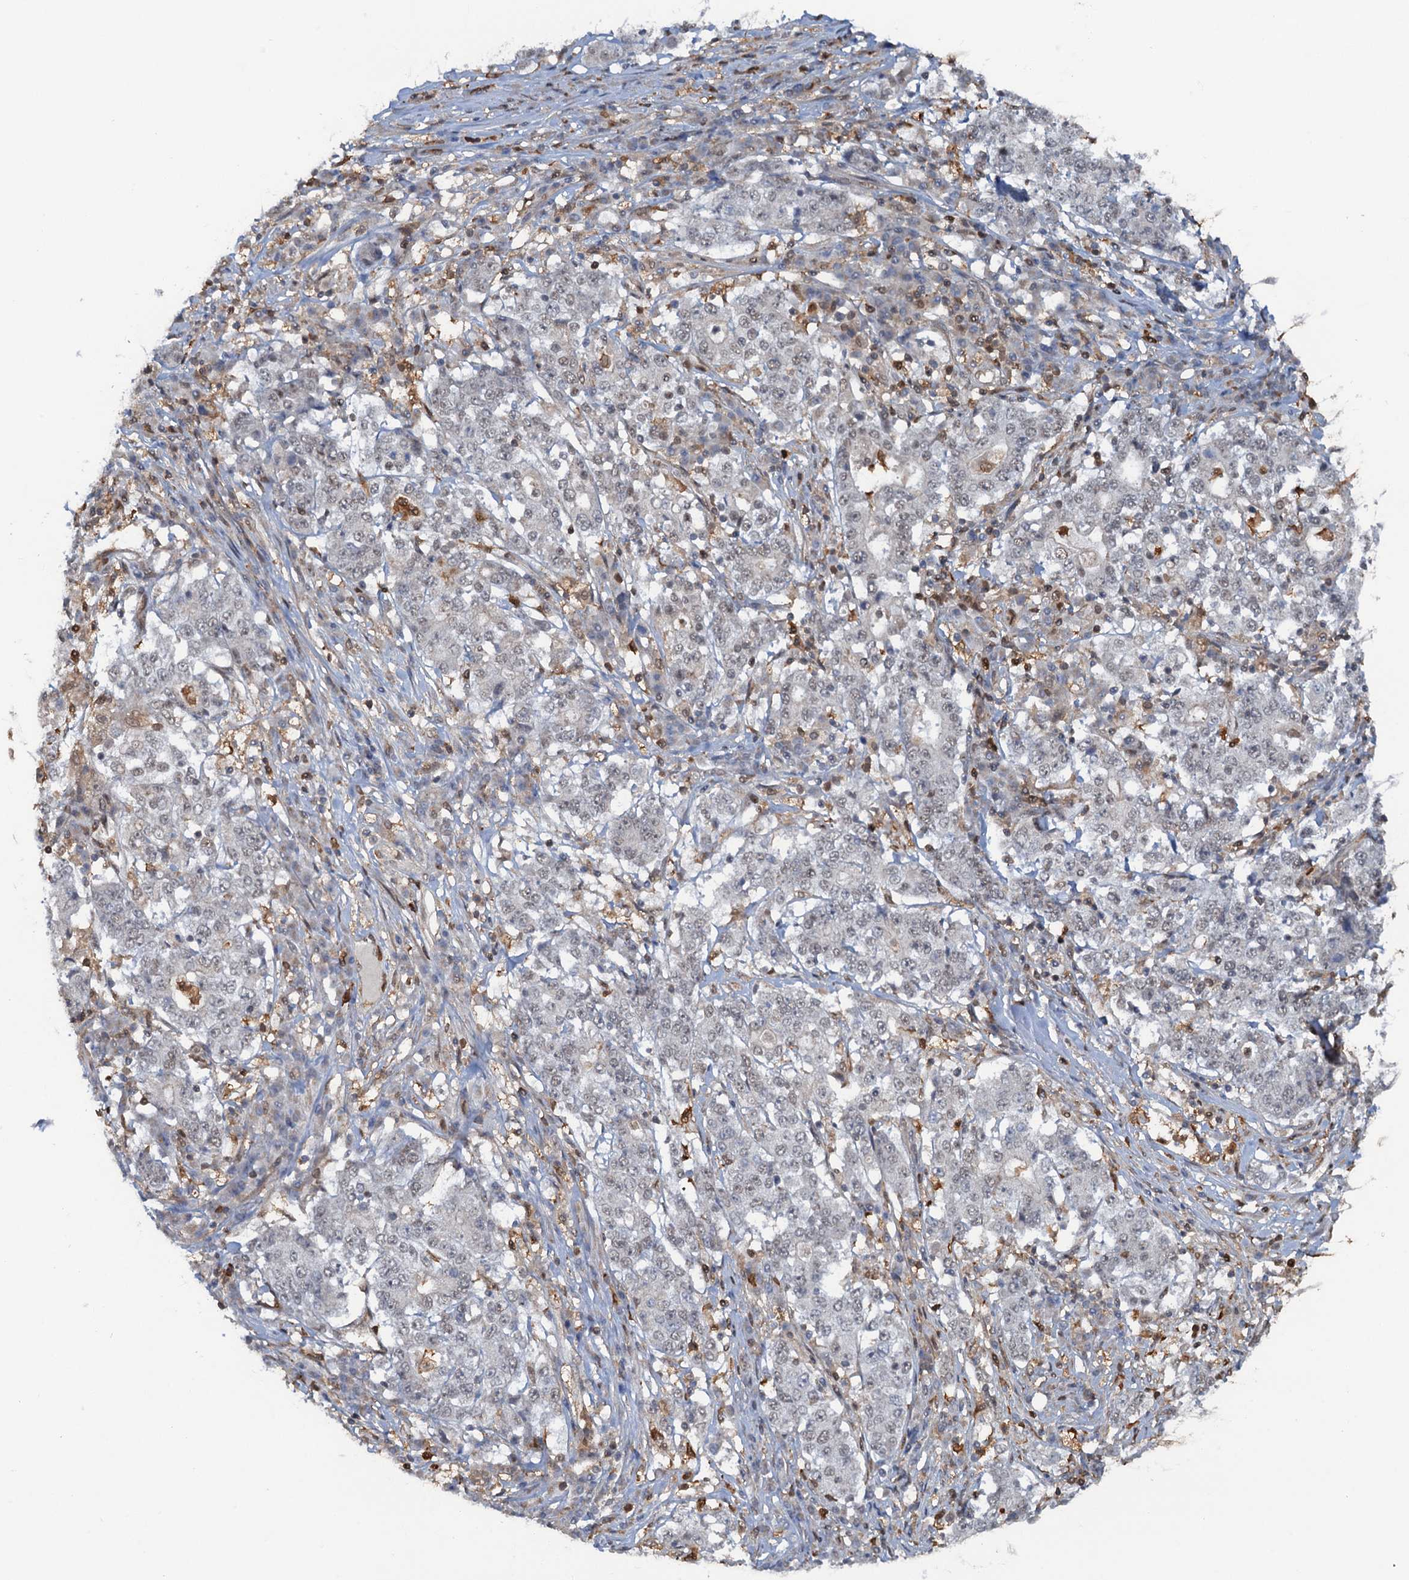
{"staining": {"intensity": "negative", "quantity": "none", "location": "none"}, "tissue": "stomach cancer", "cell_type": "Tumor cells", "image_type": "cancer", "snomed": [{"axis": "morphology", "description": "Adenocarcinoma, NOS"}, {"axis": "topography", "description": "Stomach"}], "caption": "Immunohistochemical staining of human stomach cancer (adenocarcinoma) displays no significant staining in tumor cells. Brightfield microscopy of immunohistochemistry (IHC) stained with DAB (3,3'-diaminobenzidine) (brown) and hematoxylin (blue), captured at high magnification.", "gene": "ZNF609", "patient": {"sex": "male", "age": 59}}